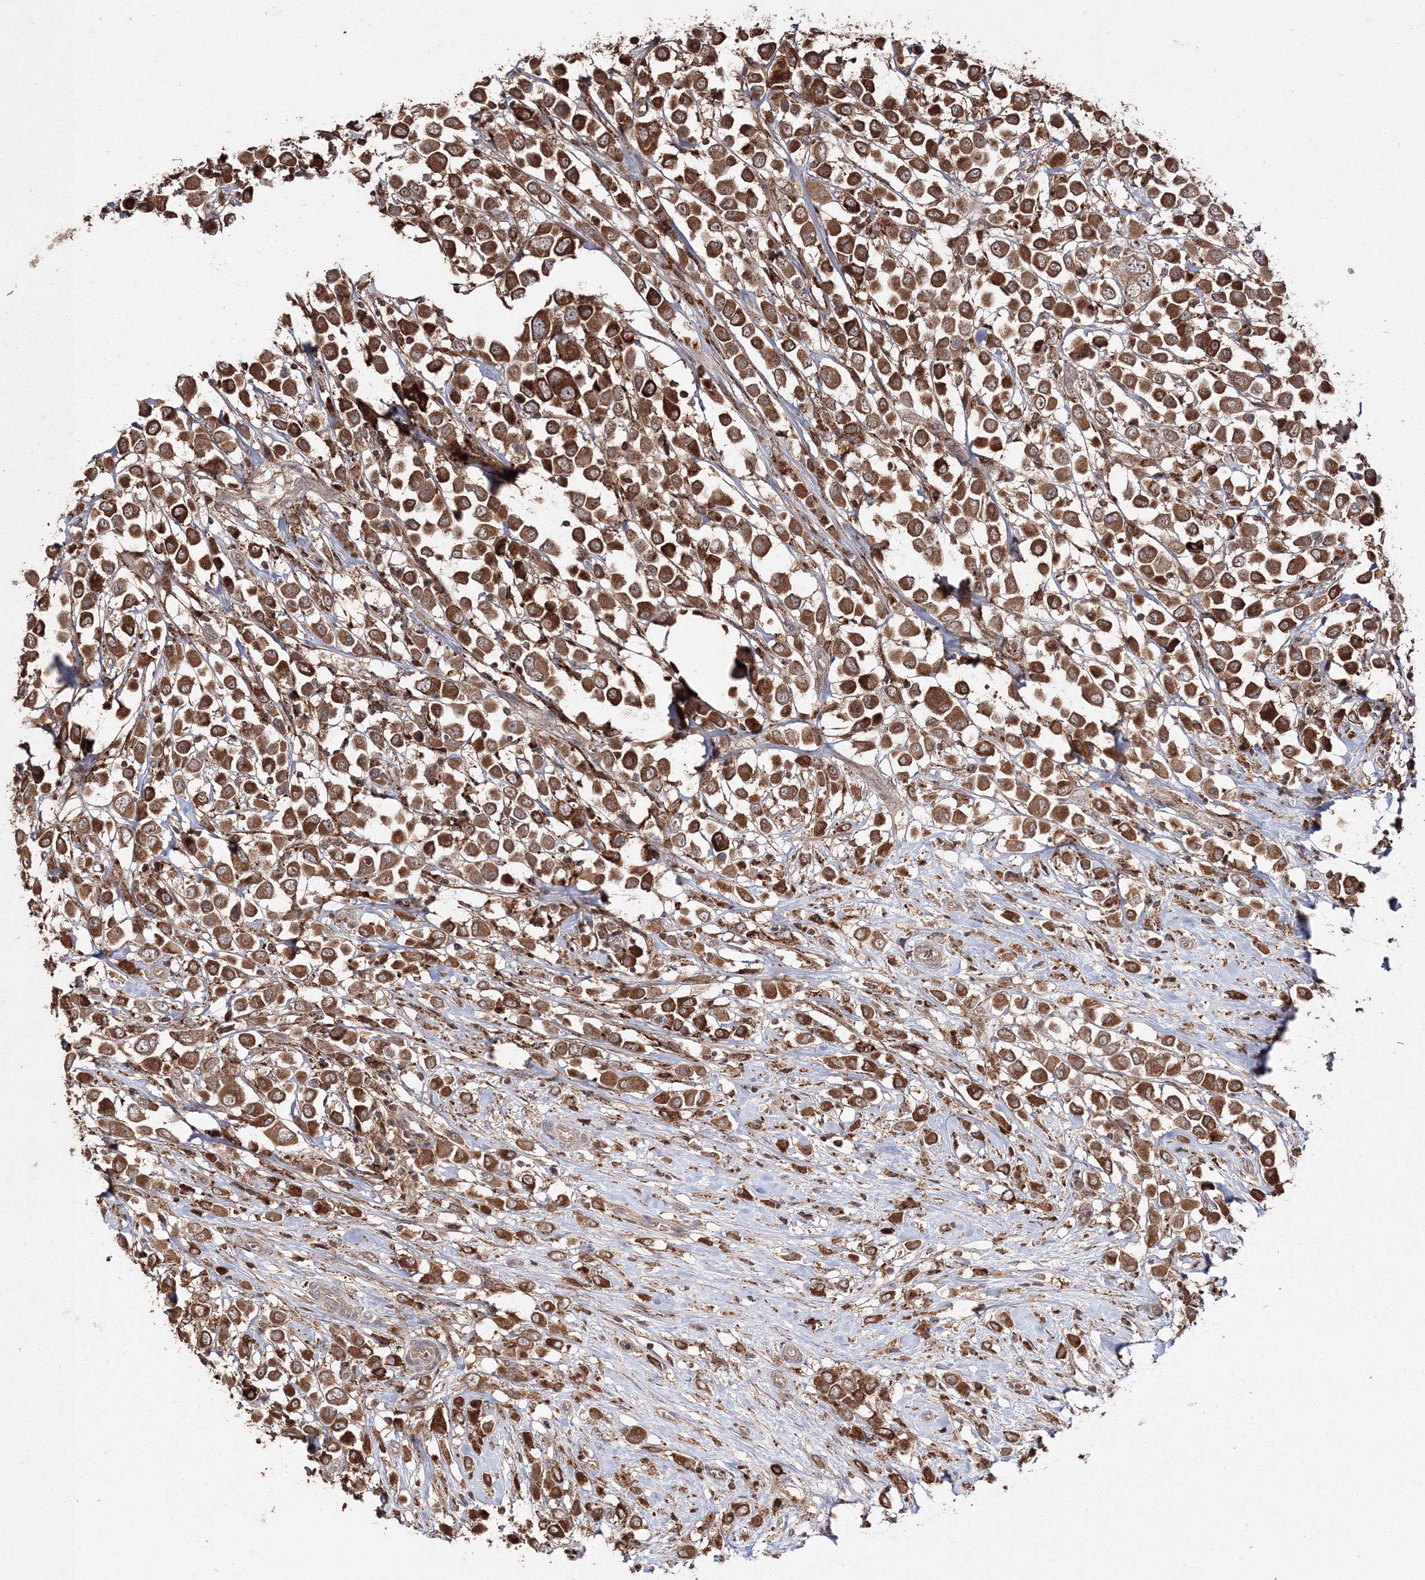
{"staining": {"intensity": "strong", "quantity": ">75%", "location": "cytoplasmic/membranous"}, "tissue": "breast cancer", "cell_type": "Tumor cells", "image_type": "cancer", "snomed": [{"axis": "morphology", "description": "Duct carcinoma"}, {"axis": "topography", "description": "Breast"}], "caption": "There is high levels of strong cytoplasmic/membranous staining in tumor cells of breast intraductal carcinoma, as demonstrated by immunohistochemical staining (brown color).", "gene": "DDO", "patient": {"sex": "female", "age": 61}}